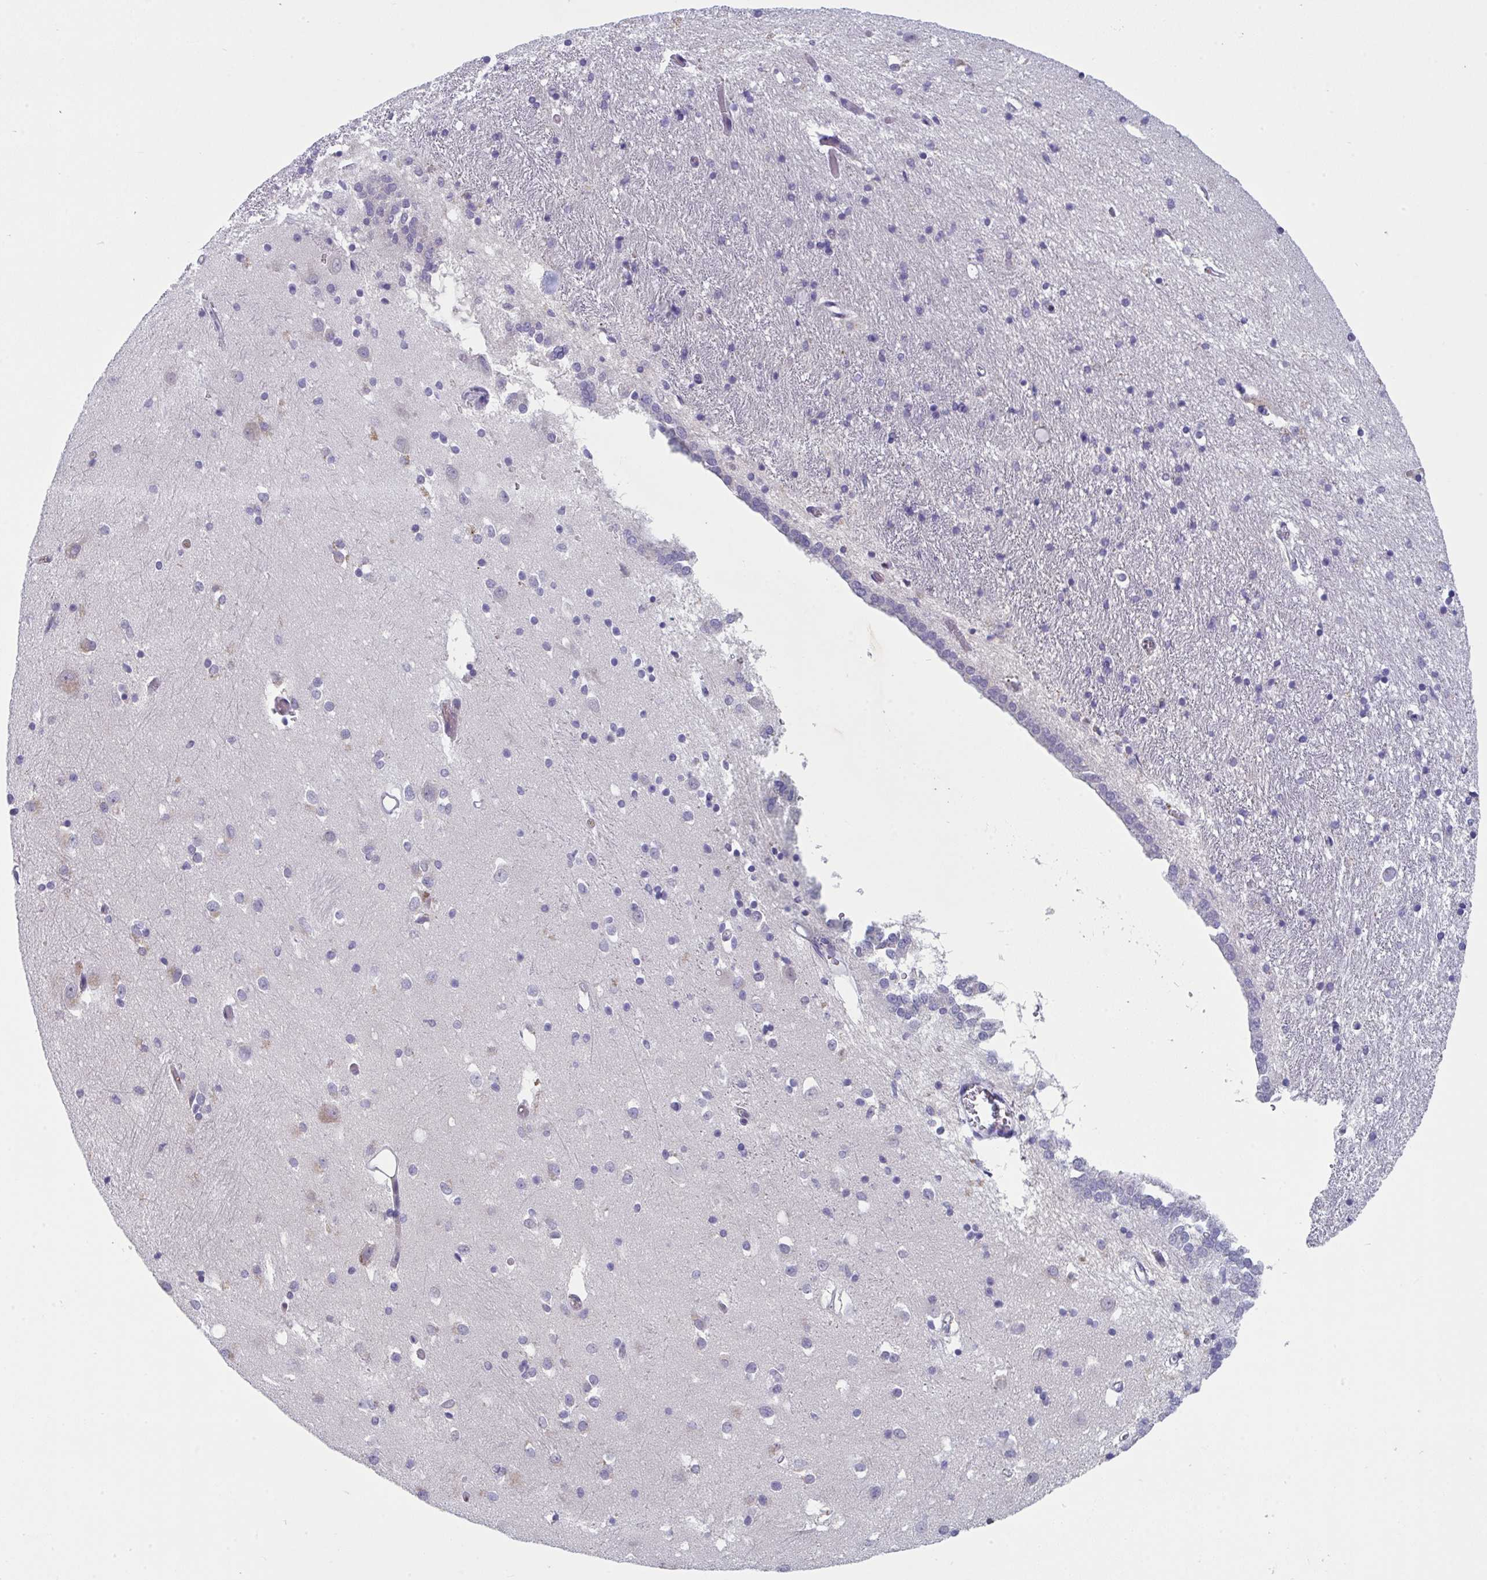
{"staining": {"intensity": "negative", "quantity": "none", "location": "none"}, "tissue": "caudate", "cell_type": "Glial cells", "image_type": "normal", "snomed": [{"axis": "morphology", "description": "Normal tissue, NOS"}, {"axis": "topography", "description": "Lateral ventricle wall"}, {"axis": "topography", "description": "Hippocampus"}], "caption": "Image shows no significant protein expression in glial cells of unremarkable caudate. (DAB (3,3'-diaminobenzidine) IHC, high magnification).", "gene": "AOC2", "patient": {"sex": "female", "age": 63}}